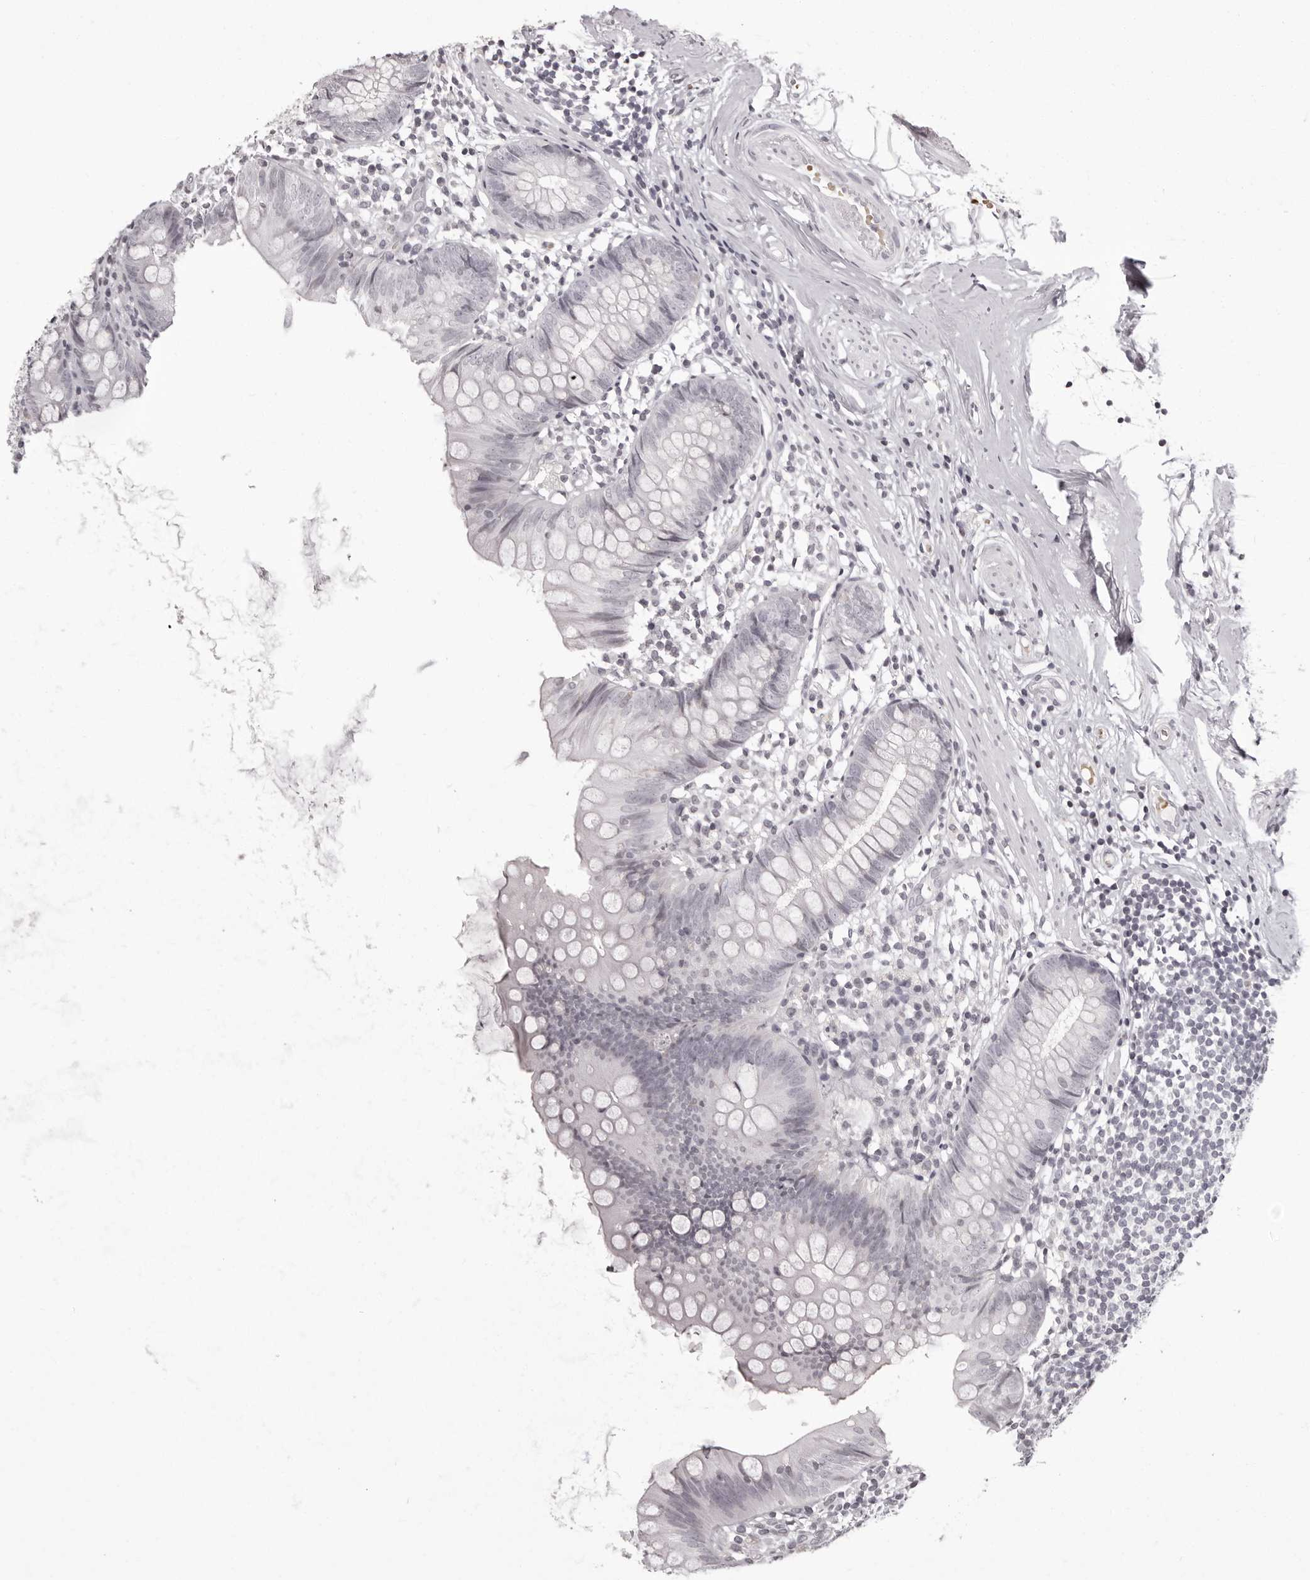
{"staining": {"intensity": "negative", "quantity": "none", "location": "none"}, "tissue": "appendix", "cell_type": "Glandular cells", "image_type": "normal", "snomed": [{"axis": "morphology", "description": "Normal tissue, NOS"}, {"axis": "topography", "description": "Appendix"}], "caption": "Image shows no protein expression in glandular cells of benign appendix. (Stains: DAB immunohistochemistry (IHC) with hematoxylin counter stain, Microscopy: brightfield microscopy at high magnification).", "gene": "C8orf74", "patient": {"sex": "female", "age": 62}}